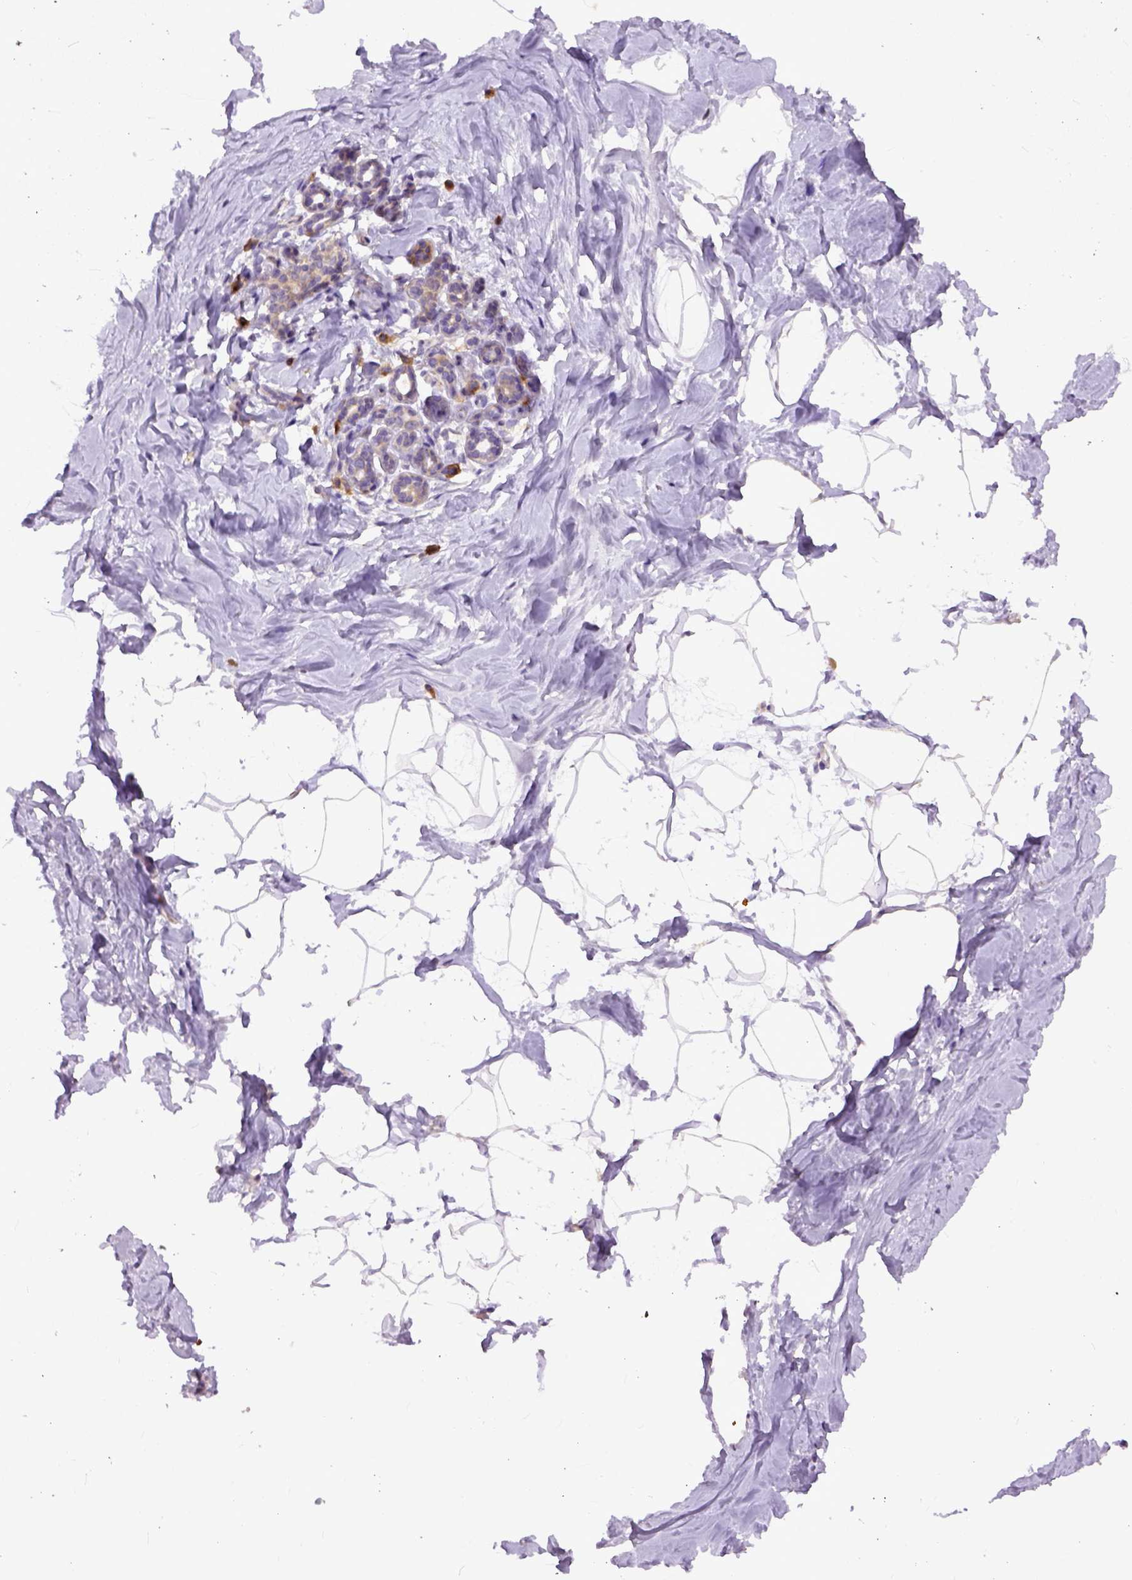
{"staining": {"intensity": "negative", "quantity": "none", "location": "none"}, "tissue": "breast", "cell_type": "Adipocytes", "image_type": "normal", "snomed": [{"axis": "morphology", "description": "Normal tissue, NOS"}, {"axis": "topography", "description": "Breast"}], "caption": "An image of breast stained for a protein demonstrates no brown staining in adipocytes. (IHC, brightfield microscopy, high magnification).", "gene": "CPNE1", "patient": {"sex": "female", "age": 32}}